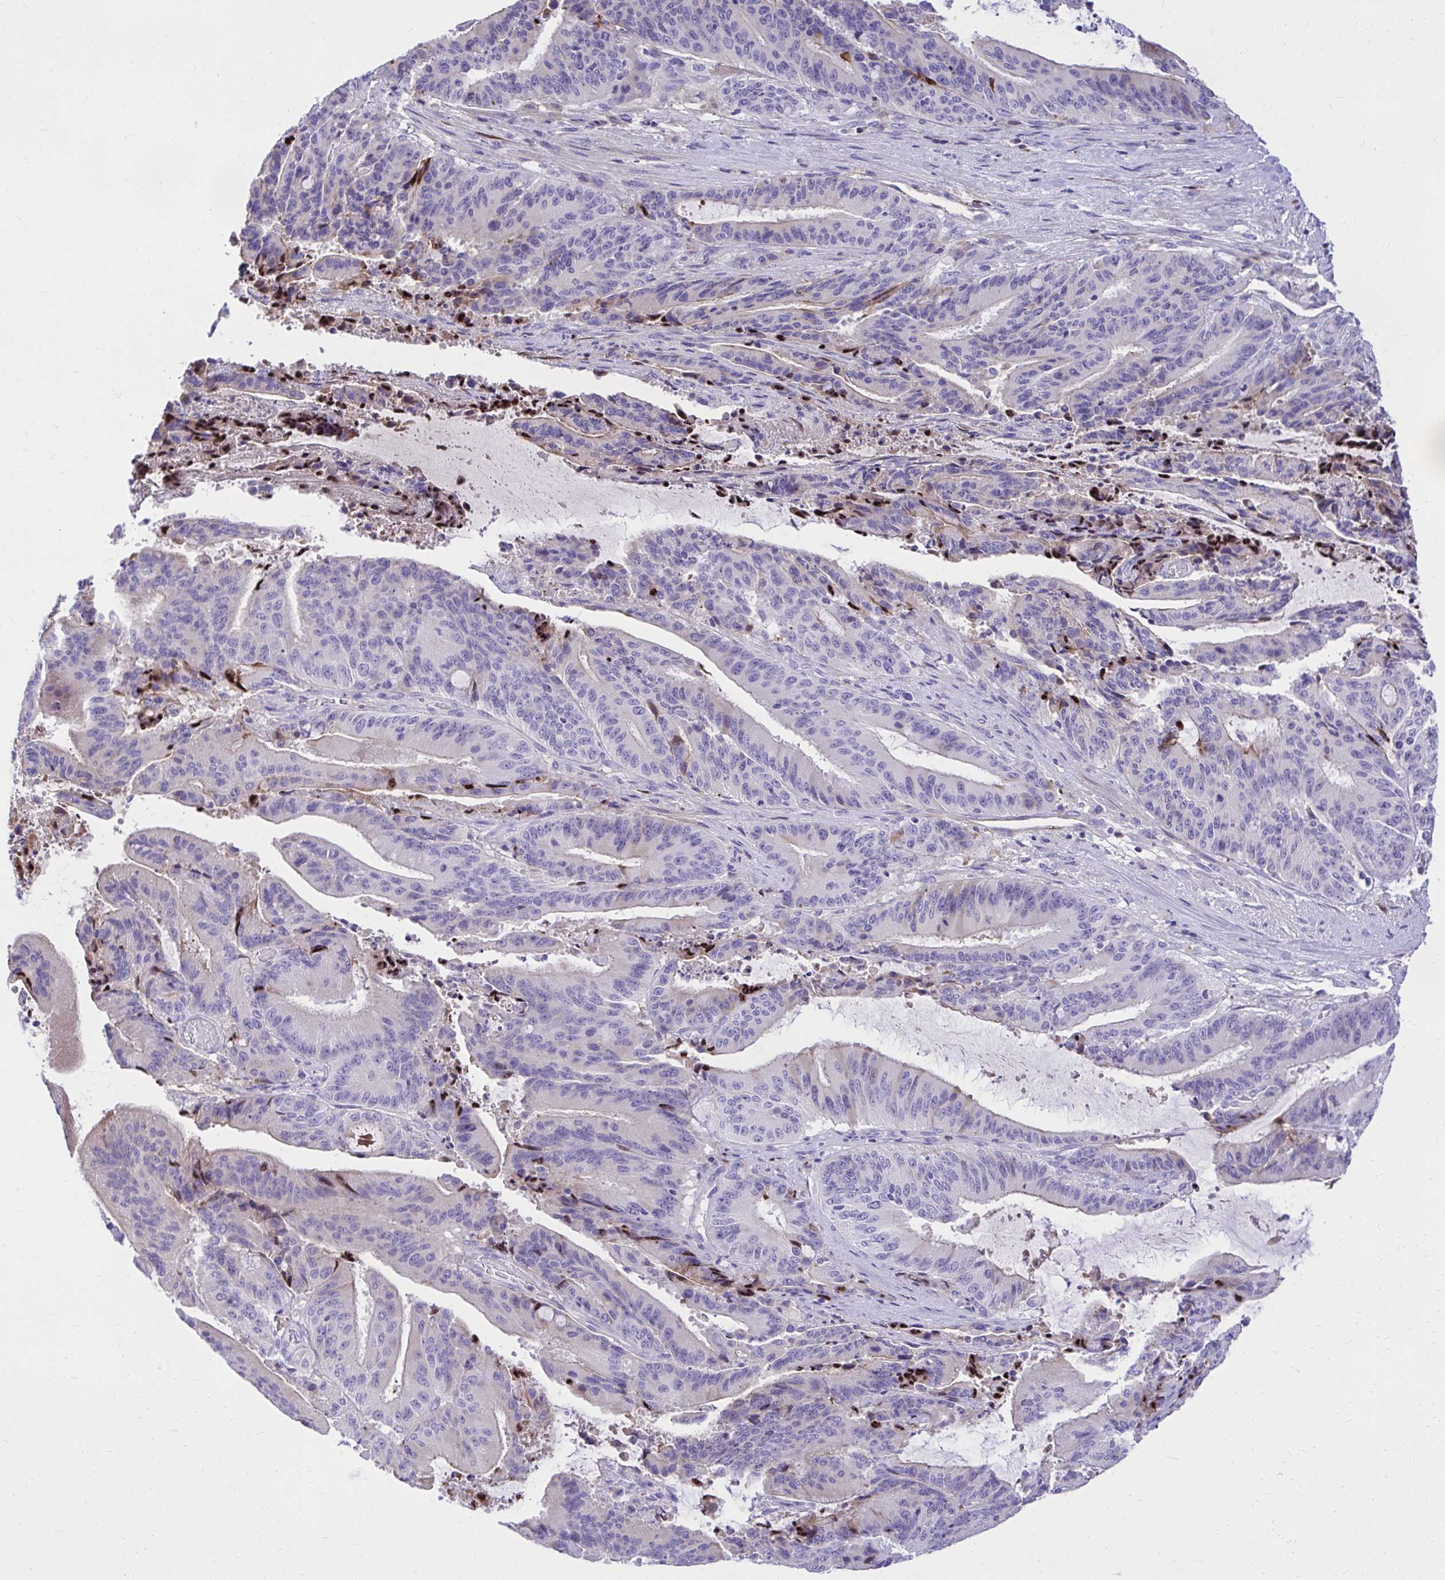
{"staining": {"intensity": "negative", "quantity": "none", "location": "none"}, "tissue": "liver cancer", "cell_type": "Tumor cells", "image_type": "cancer", "snomed": [{"axis": "morphology", "description": "Normal tissue, NOS"}, {"axis": "morphology", "description": "Cholangiocarcinoma"}, {"axis": "topography", "description": "Liver"}, {"axis": "topography", "description": "Peripheral nerve tissue"}], "caption": "A micrograph of human liver cancer is negative for staining in tumor cells.", "gene": "HRG", "patient": {"sex": "female", "age": 73}}